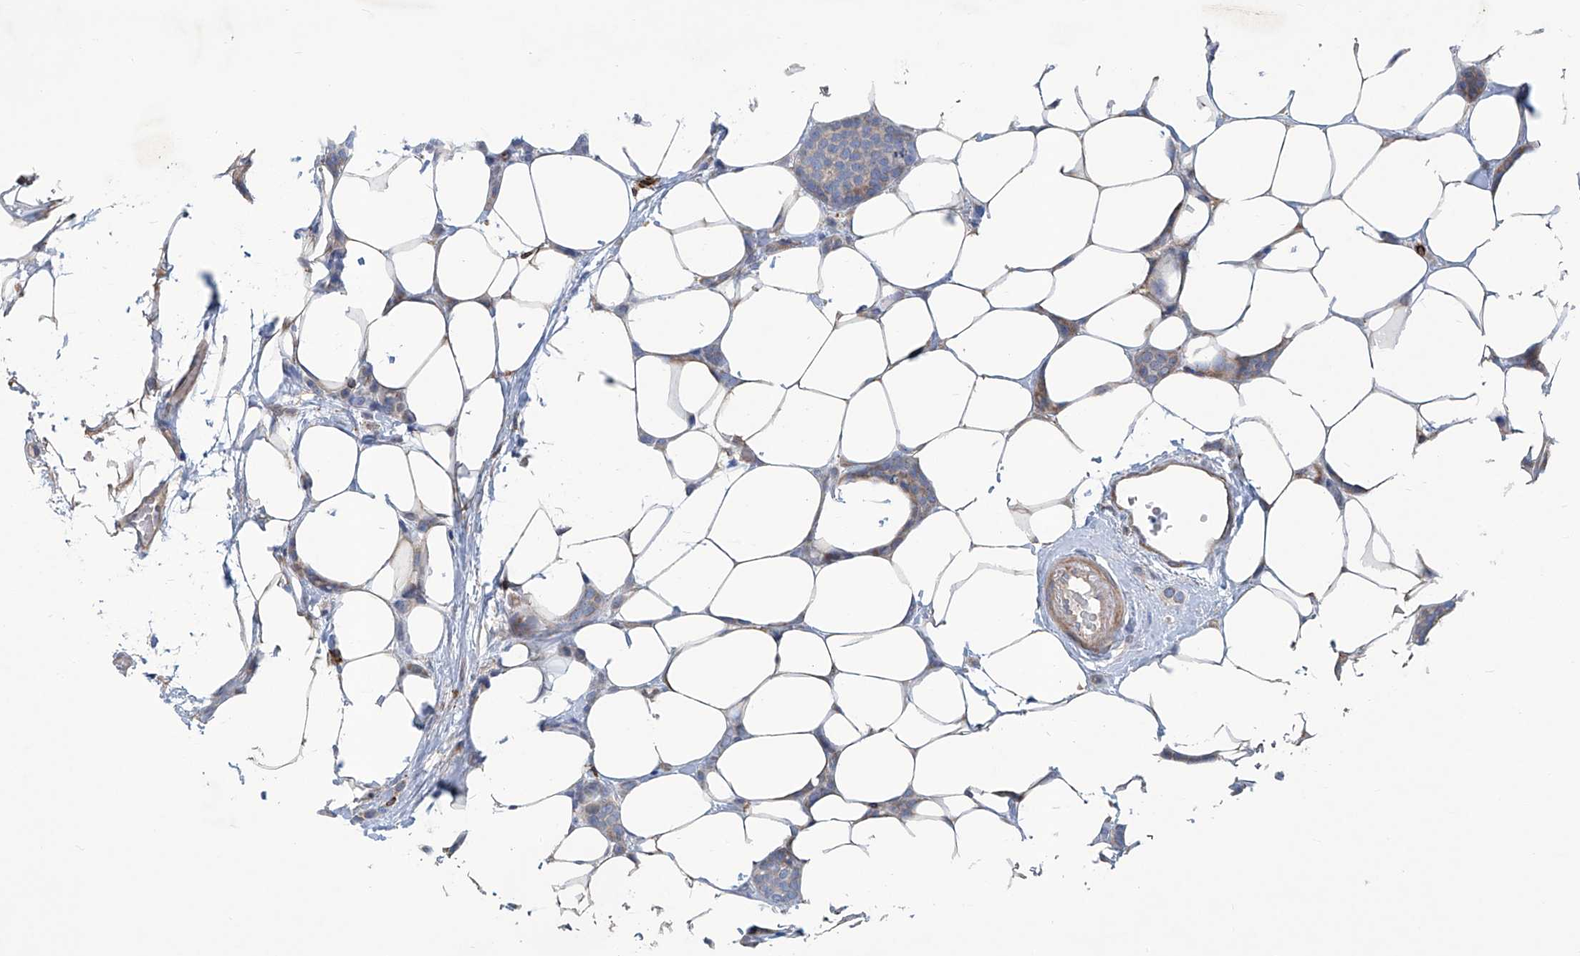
{"staining": {"intensity": "negative", "quantity": "none", "location": "none"}, "tissue": "breast cancer", "cell_type": "Tumor cells", "image_type": "cancer", "snomed": [{"axis": "morphology", "description": "Lobular carcinoma"}, {"axis": "topography", "description": "Breast"}], "caption": "High power microscopy micrograph of an immunohistochemistry histopathology image of breast cancer (lobular carcinoma), revealing no significant positivity in tumor cells. (Brightfield microscopy of DAB IHC at high magnification).", "gene": "TNN", "patient": {"sex": "female", "age": 50}}